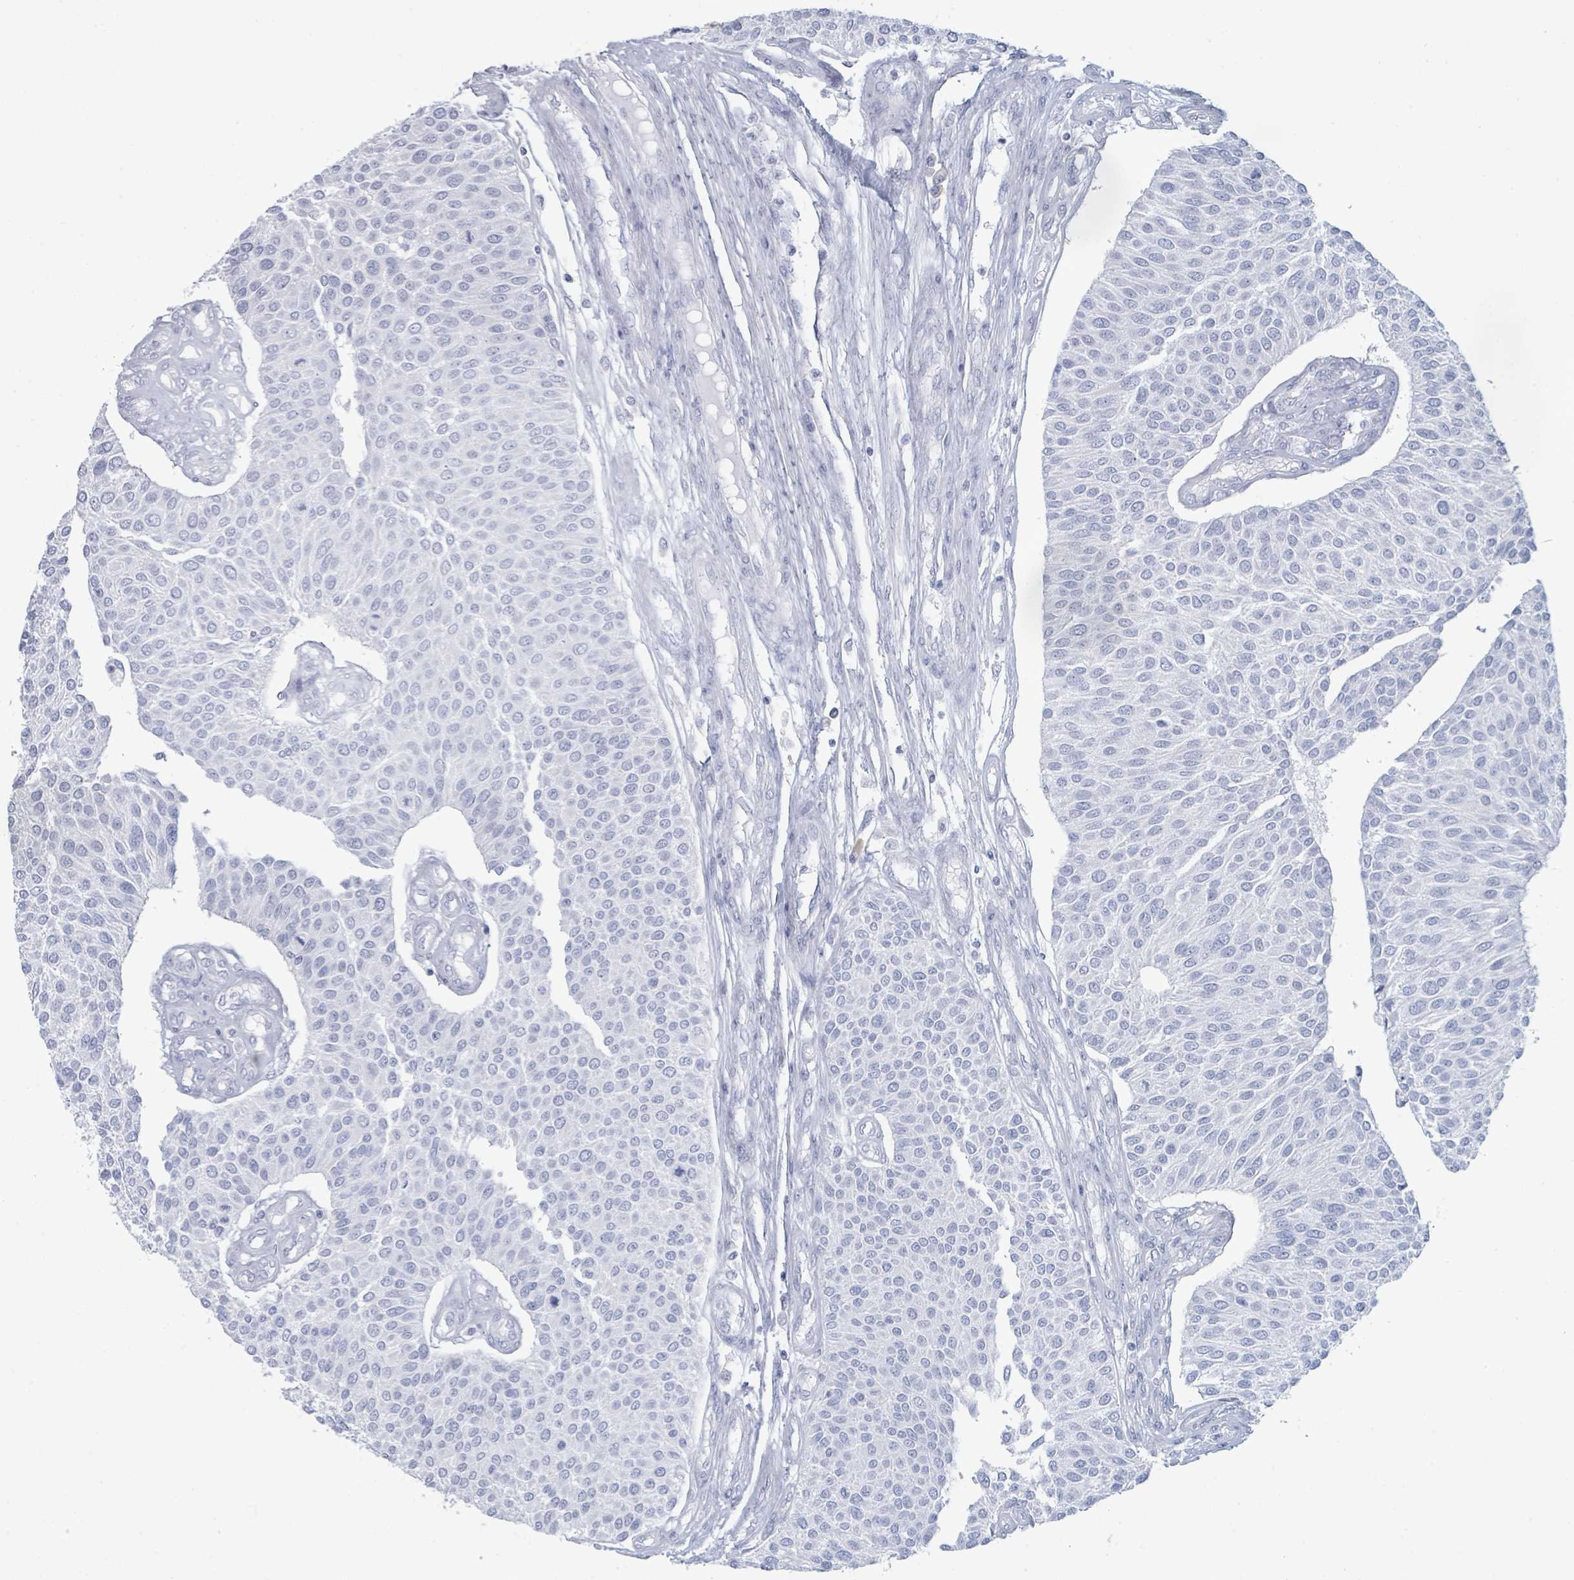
{"staining": {"intensity": "negative", "quantity": "none", "location": "none"}, "tissue": "urothelial cancer", "cell_type": "Tumor cells", "image_type": "cancer", "snomed": [{"axis": "morphology", "description": "Urothelial carcinoma, NOS"}, {"axis": "topography", "description": "Urinary bladder"}], "caption": "The micrograph displays no staining of tumor cells in urothelial cancer.", "gene": "PGA3", "patient": {"sex": "male", "age": 55}}